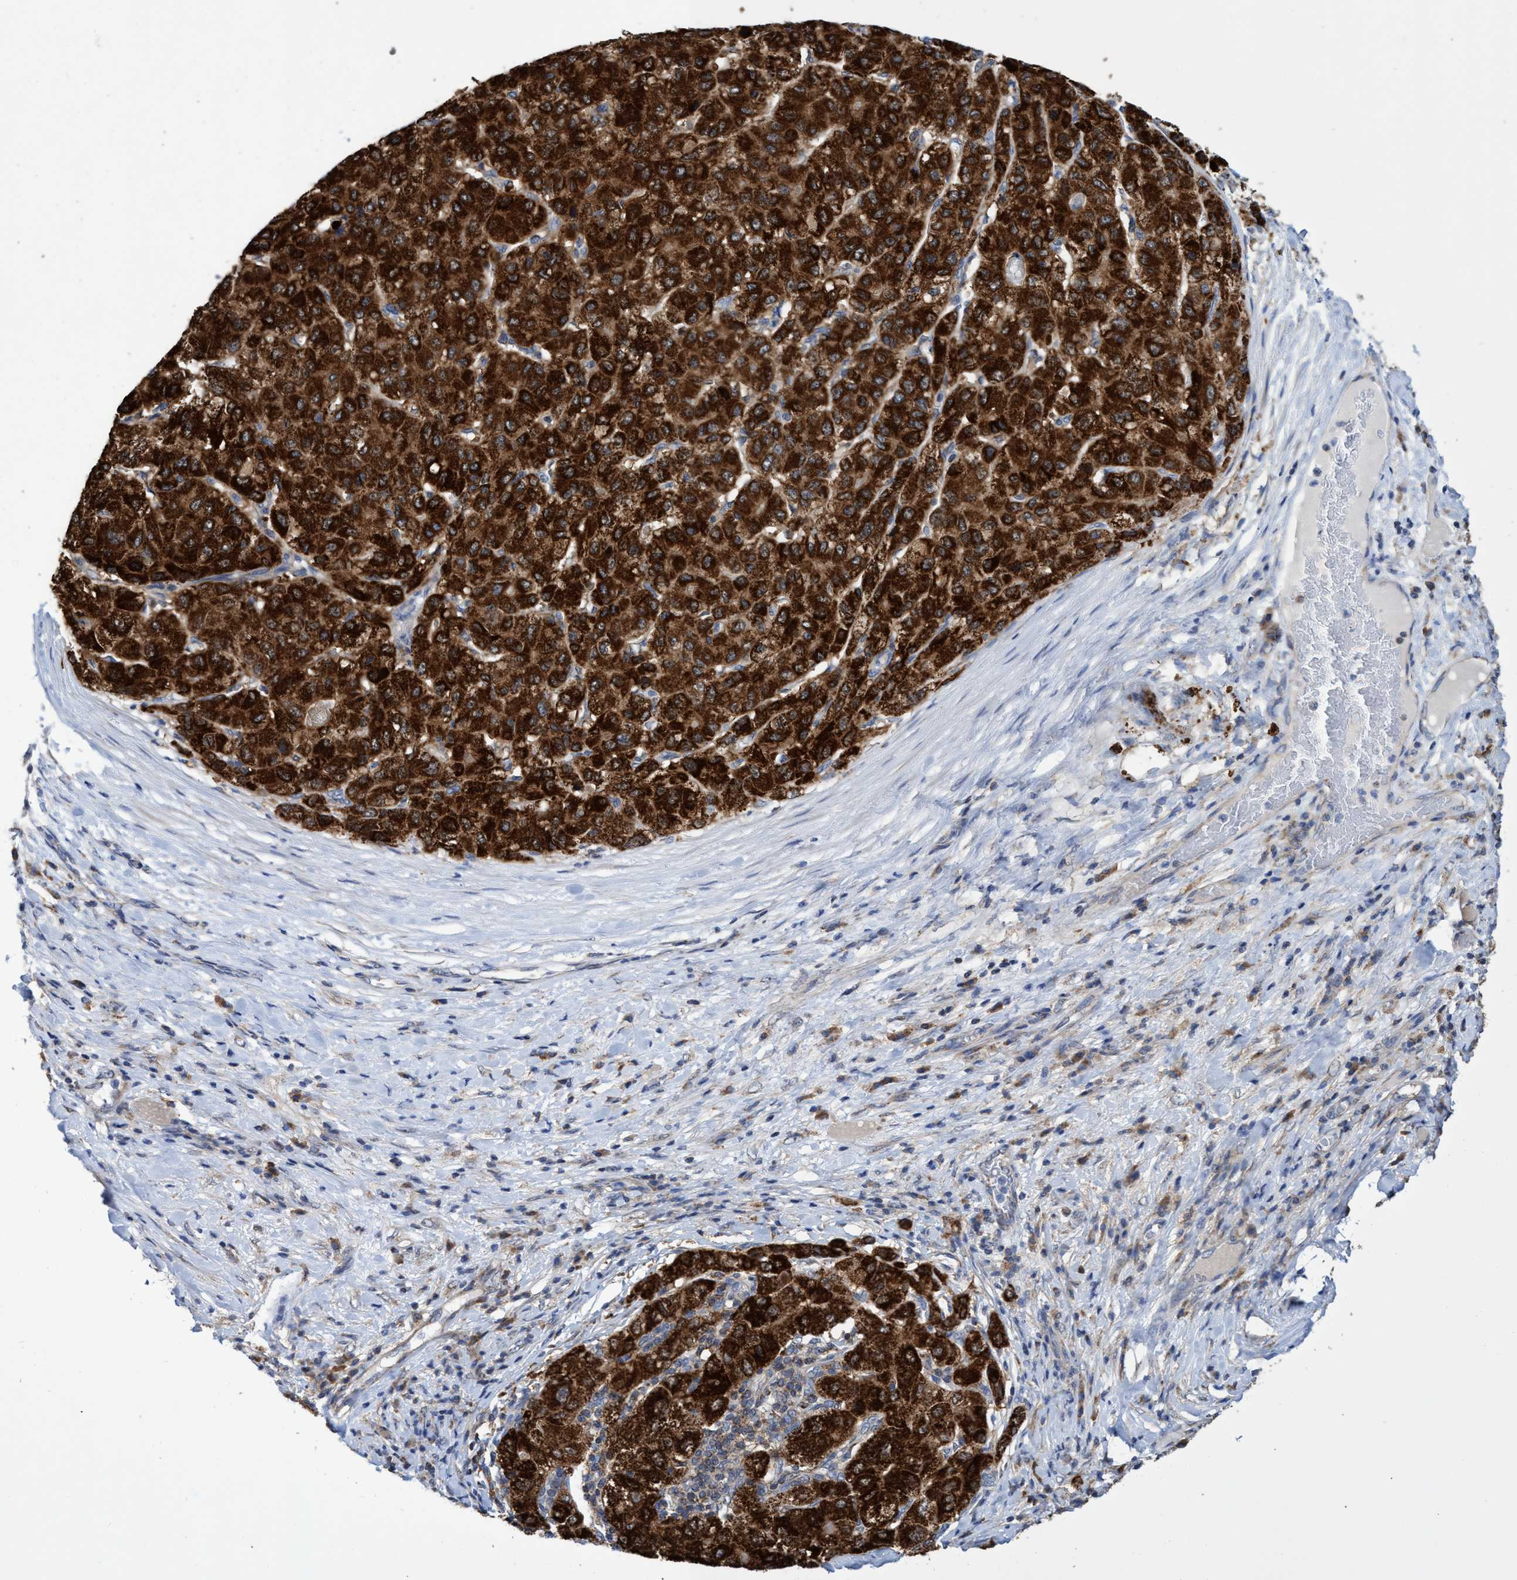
{"staining": {"intensity": "strong", "quantity": ">75%", "location": "cytoplasmic/membranous"}, "tissue": "liver cancer", "cell_type": "Tumor cells", "image_type": "cancer", "snomed": [{"axis": "morphology", "description": "Carcinoma, Hepatocellular, NOS"}, {"axis": "topography", "description": "Liver"}], "caption": "Tumor cells display high levels of strong cytoplasmic/membranous positivity in about >75% of cells in liver cancer. The staining was performed using DAB, with brown indicating positive protein expression. Nuclei are stained blue with hematoxylin.", "gene": "CRYZ", "patient": {"sex": "male", "age": 80}}